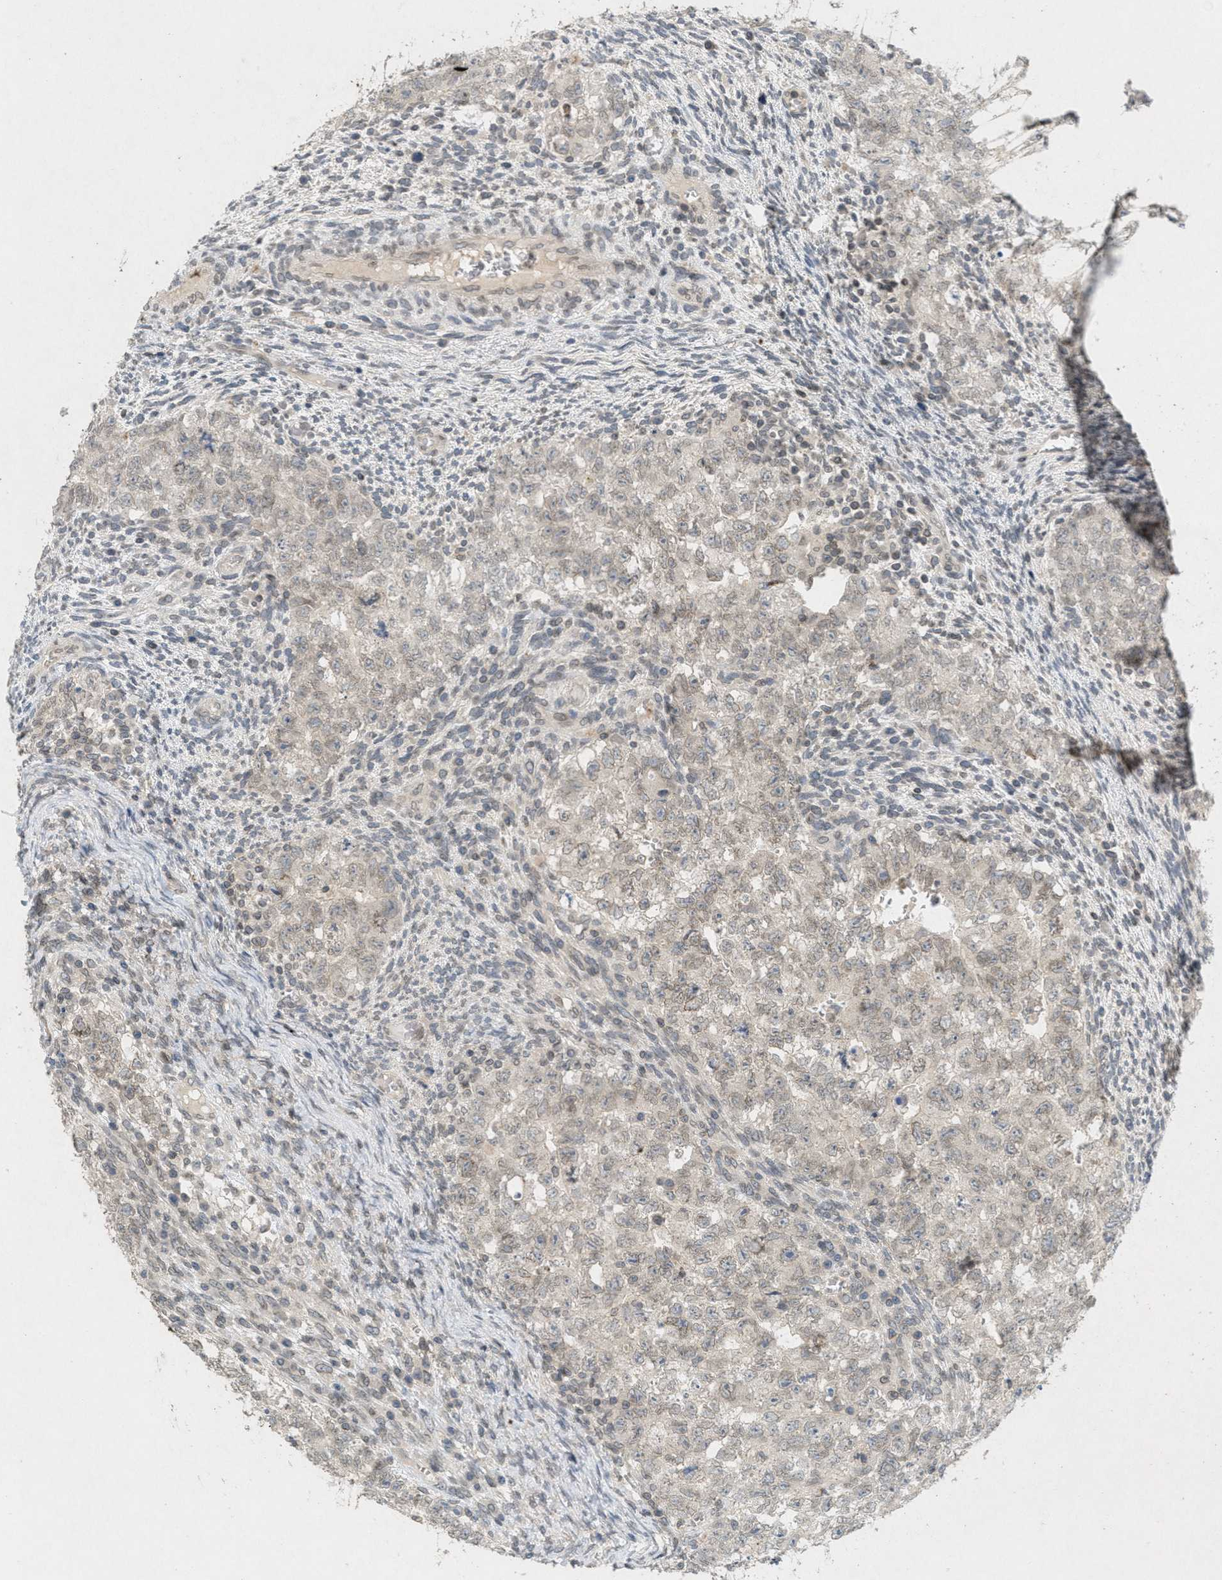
{"staining": {"intensity": "weak", "quantity": "25%-75%", "location": "cytoplasmic/membranous,nuclear"}, "tissue": "testis cancer", "cell_type": "Tumor cells", "image_type": "cancer", "snomed": [{"axis": "morphology", "description": "Seminoma, NOS"}, {"axis": "morphology", "description": "Carcinoma, Embryonal, NOS"}, {"axis": "topography", "description": "Testis"}], "caption": "Testis embryonal carcinoma tissue exhibits weak cytoplasmic/membranous and nuclear positivity in about 25%-75% of tumor cells, visualized by immunohistochemistry.", "gene": "ABHD6", "patient": {"sex": "male", "age": 38}}